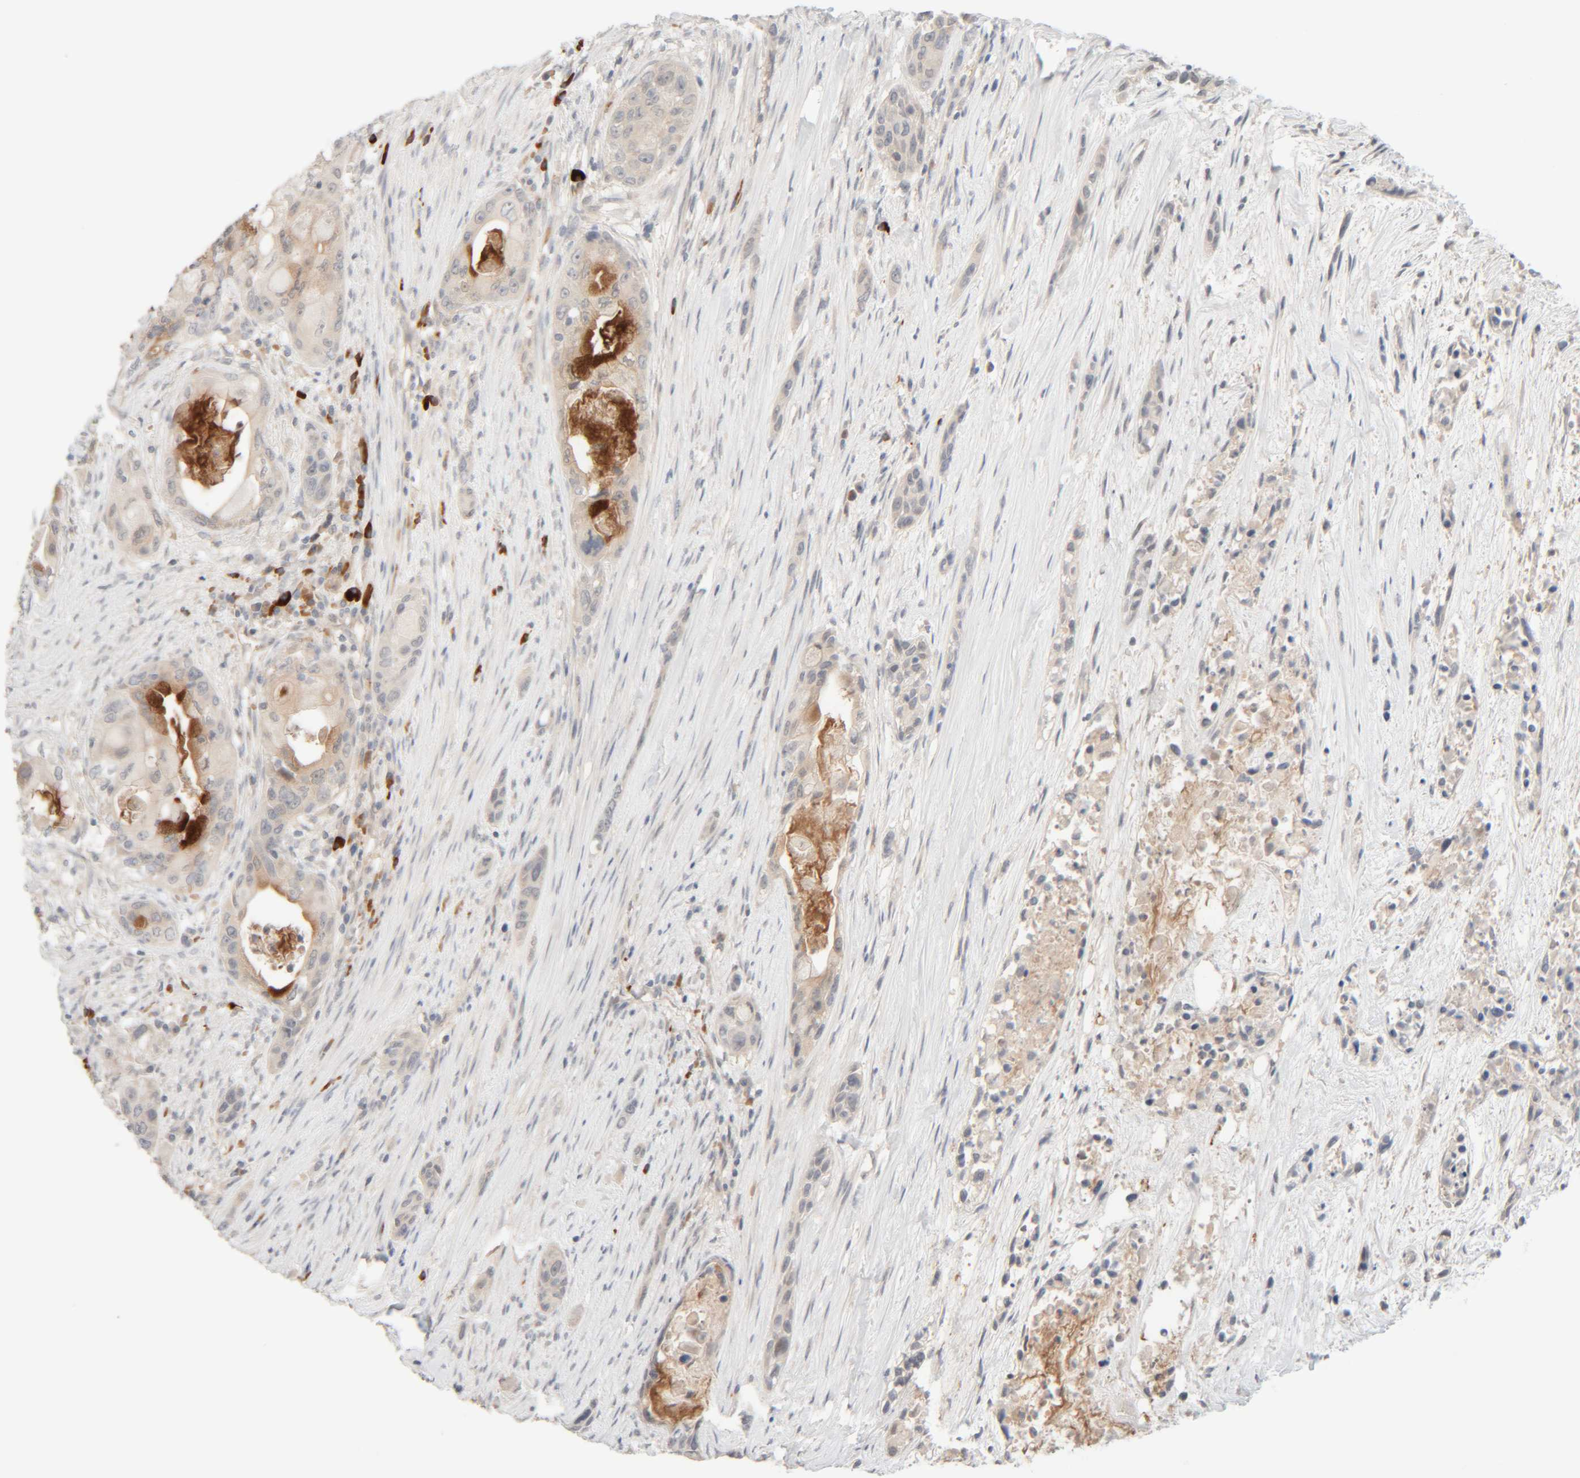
{"staining": {"intensity": "weak", "quantity": "25%-75%", "location": "cytoplasmic/membranous"}, "tissue": "pancreatic cancer", "cell_type": "Tumor cells", "image_type": "cancer", "snomed": [{"axis": "morphology", "description": "Adenocarcinoma, NOS"}, {"axis": "topography", "description": "Pancreas"}], "caption": "Immunohistochemistry (IHC) of human pancreatic cancer (adenocarcinoma) demonstrates low levels of weak cytoplasmic/membranous staining in approximately 25%-75% of tumor cells. The staining was performed using DAB (3,3'-diaminobenzidine), with brown indicating positive protein expression. Nuclei are stained blue with hematoxylin.", "gene": "CHKA", "patient": {"sex": "male", "age": 53}}